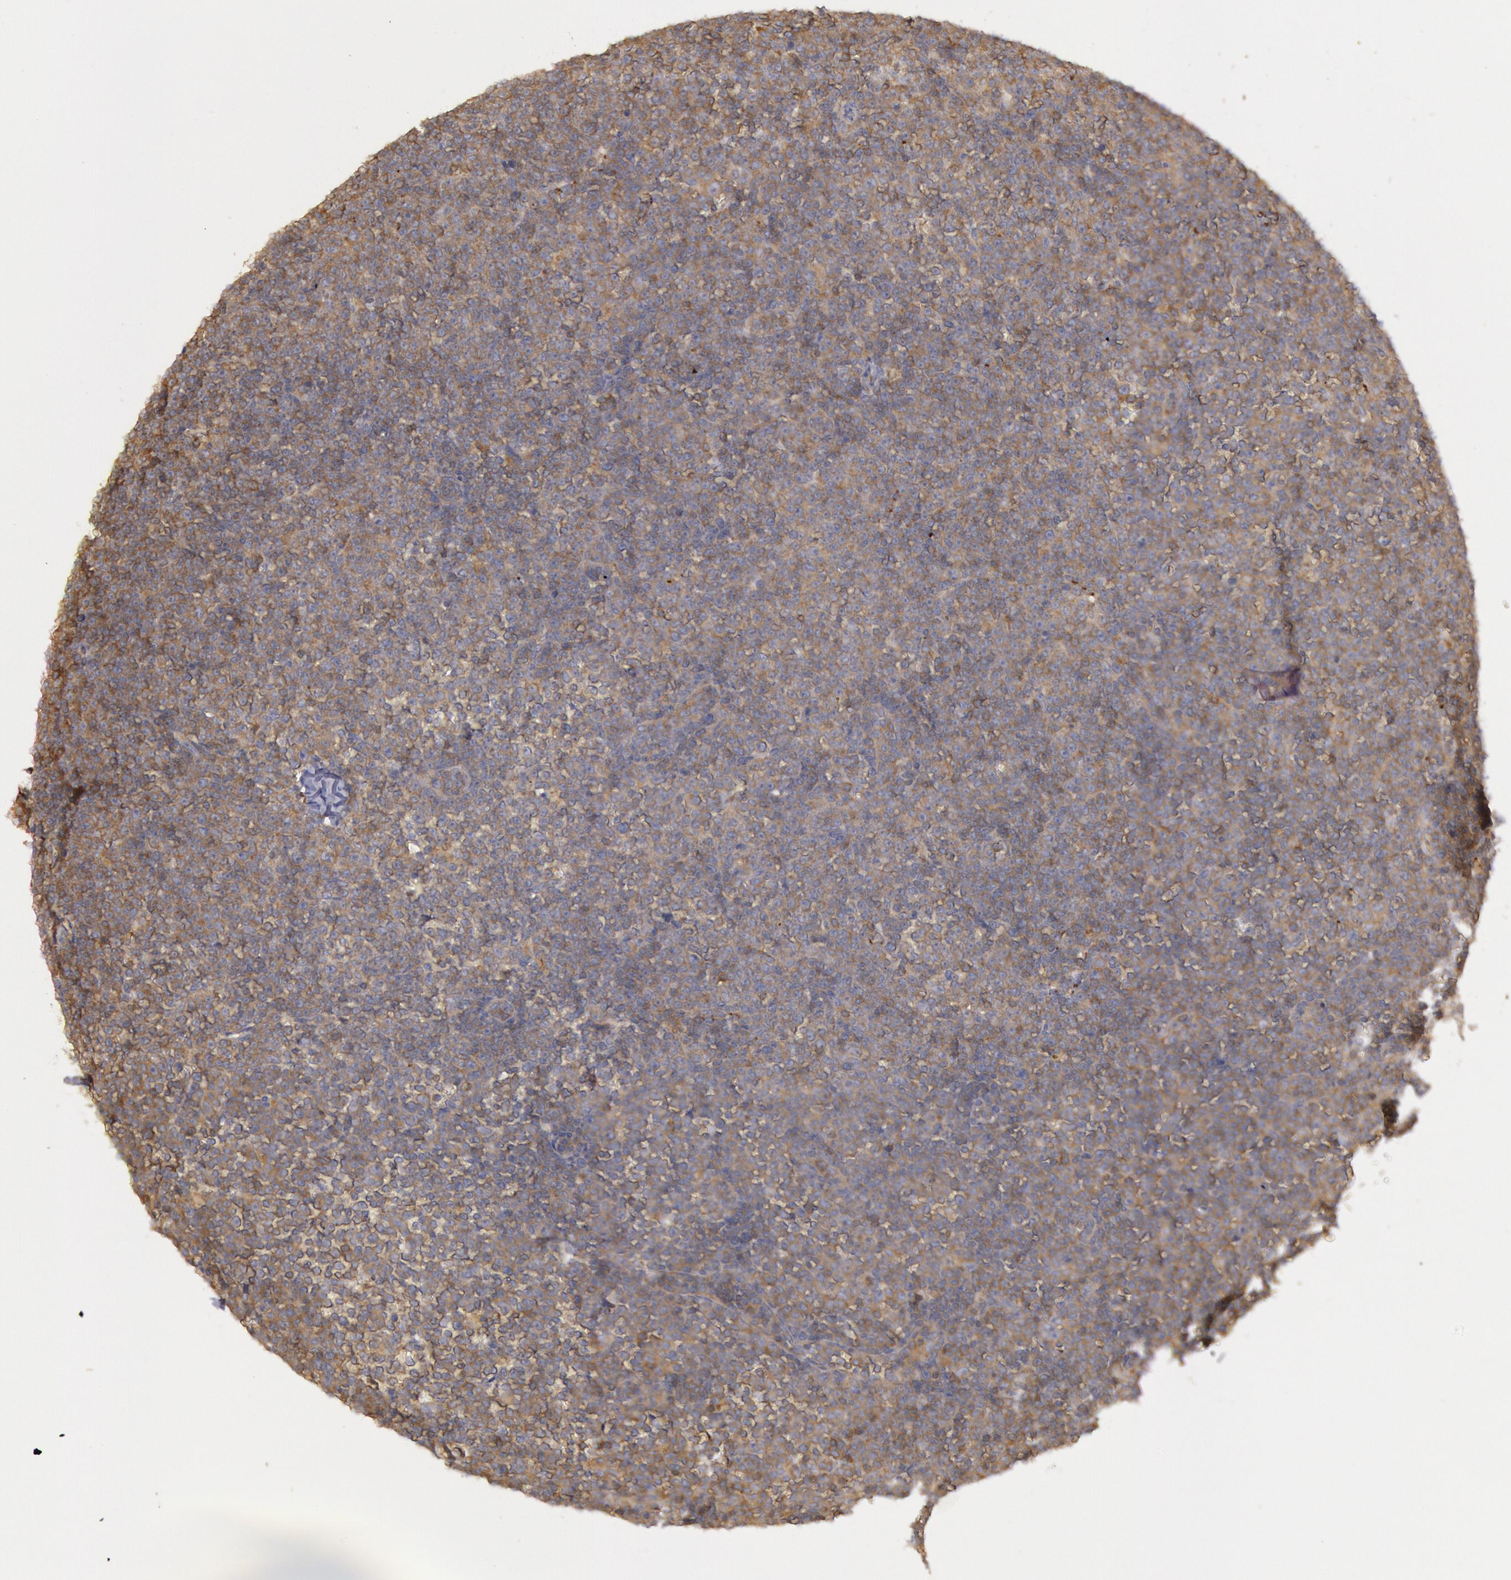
{"staining": {"intensity": "weak", "quantity": "<25%", "location": "cytoplasmic/membranous"}, "tissue": "lymphoma", "cell_type": "Tumor cells", "image_type": "cancer", "snomed": [{"axis": "morphology", "description": "Malignant lymphoma, non-Hodgkin's type, Low grade"}, {"axis": "topography", "description": "Lymph node"}], "caption": "This is a micrograph of IHC staining of lymphoma, which shows no expression in tumor cells.", "gene": "PIK3R1", "patient": {"sex": "male", "age": 50}}